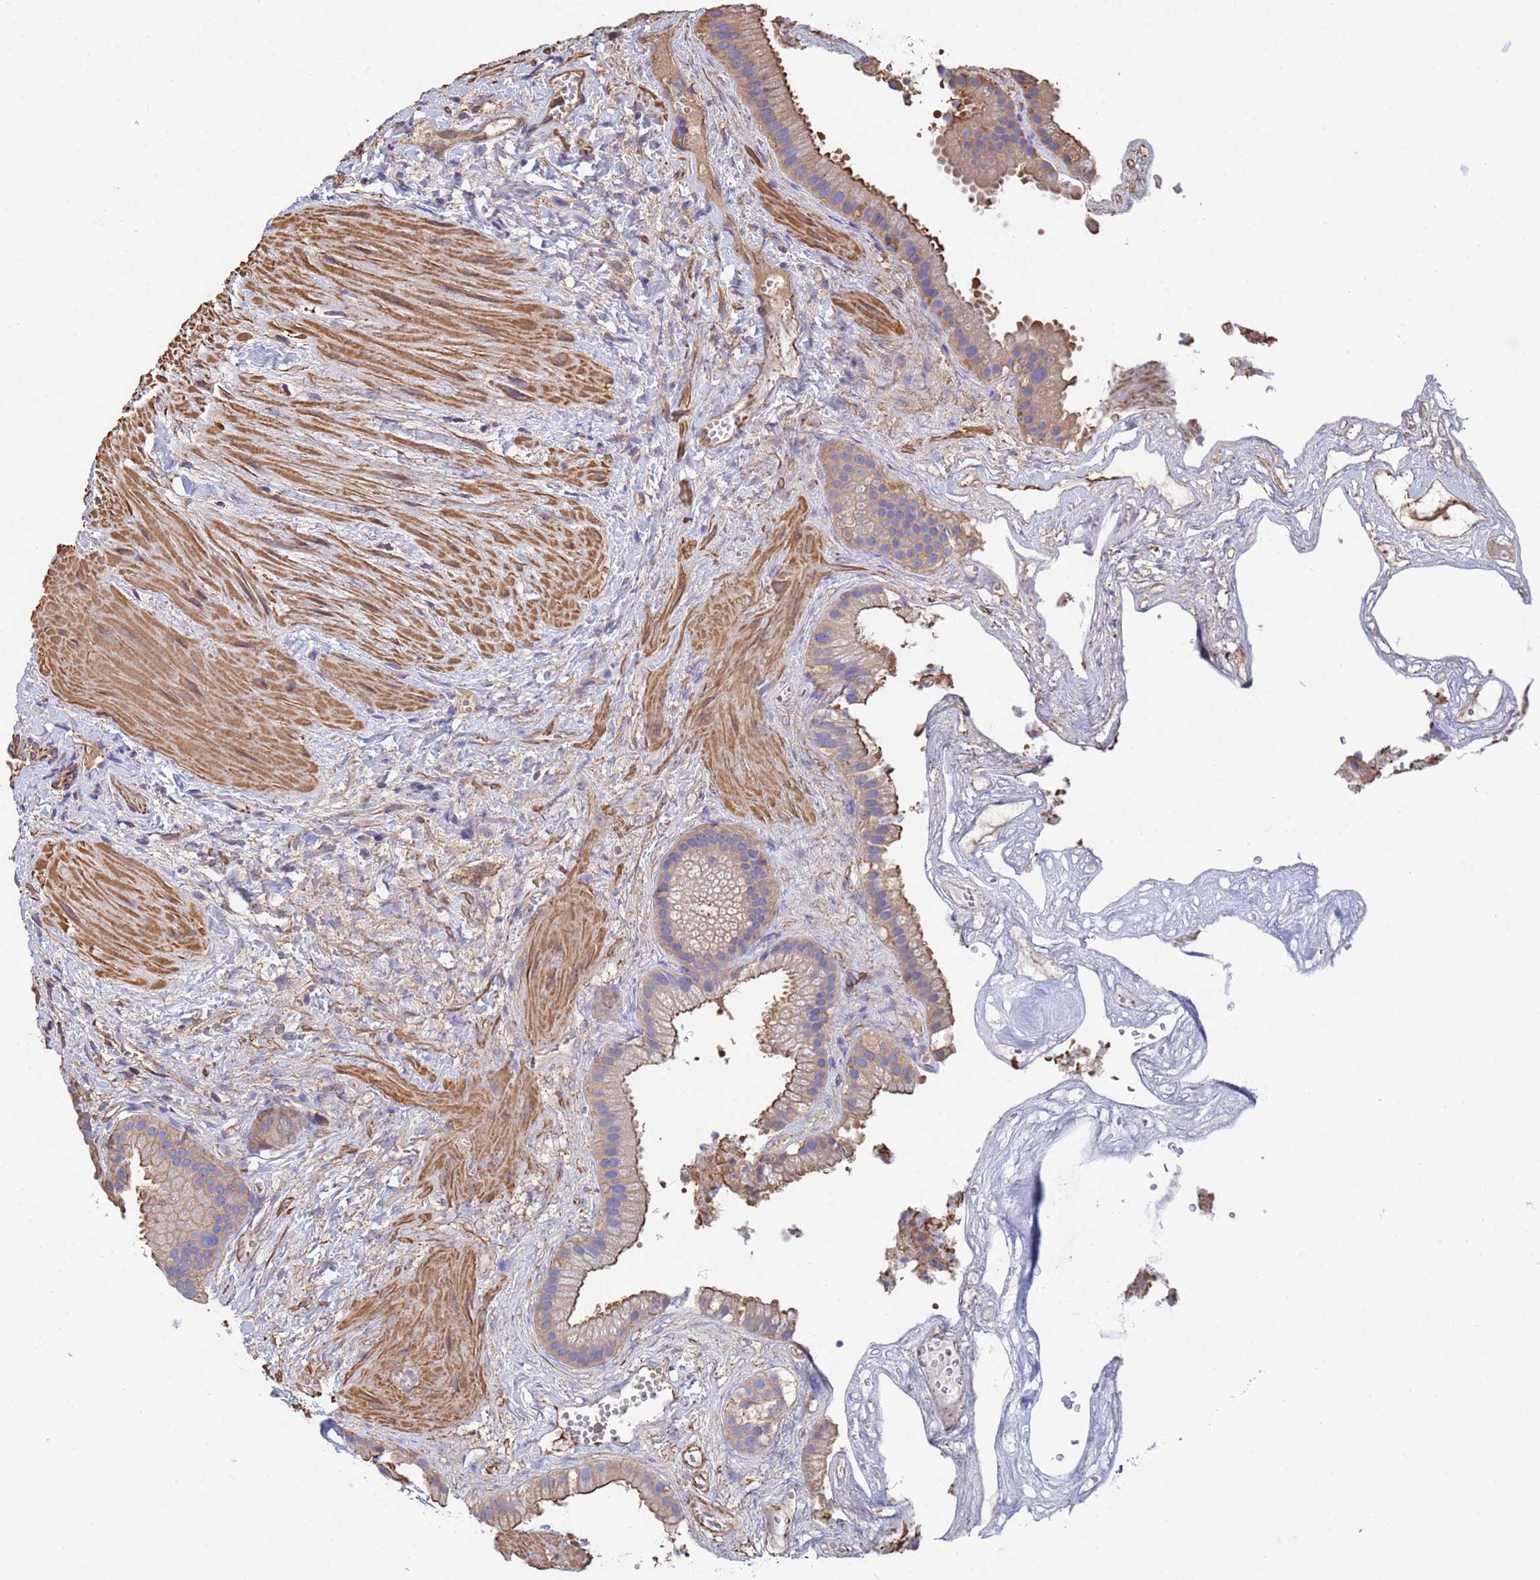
{"staining": {"intensity": "moderate", "quantity": "25%-75%", "location": "cytoplasmic/membranous"}, "tissue": "gallbladder", "cell_type": "Glandular cells", "image_type": "normal", "snomed": [{"axis": "morphology", "description": "Normal tissue, NOS"}, {"axis": "topography", "description": "Gallbladder"}], "caption": "Immunohistochemistry (IHC) micrograph of normal human gallbladder stained for a protein (brown), which demonstrates medium levels of moderate cytoplasmic/membranous staining in approximately 25%-75% of glandular cells.", "gene": "MYL12A", "patient": {"sex": "male", "age": 55}}